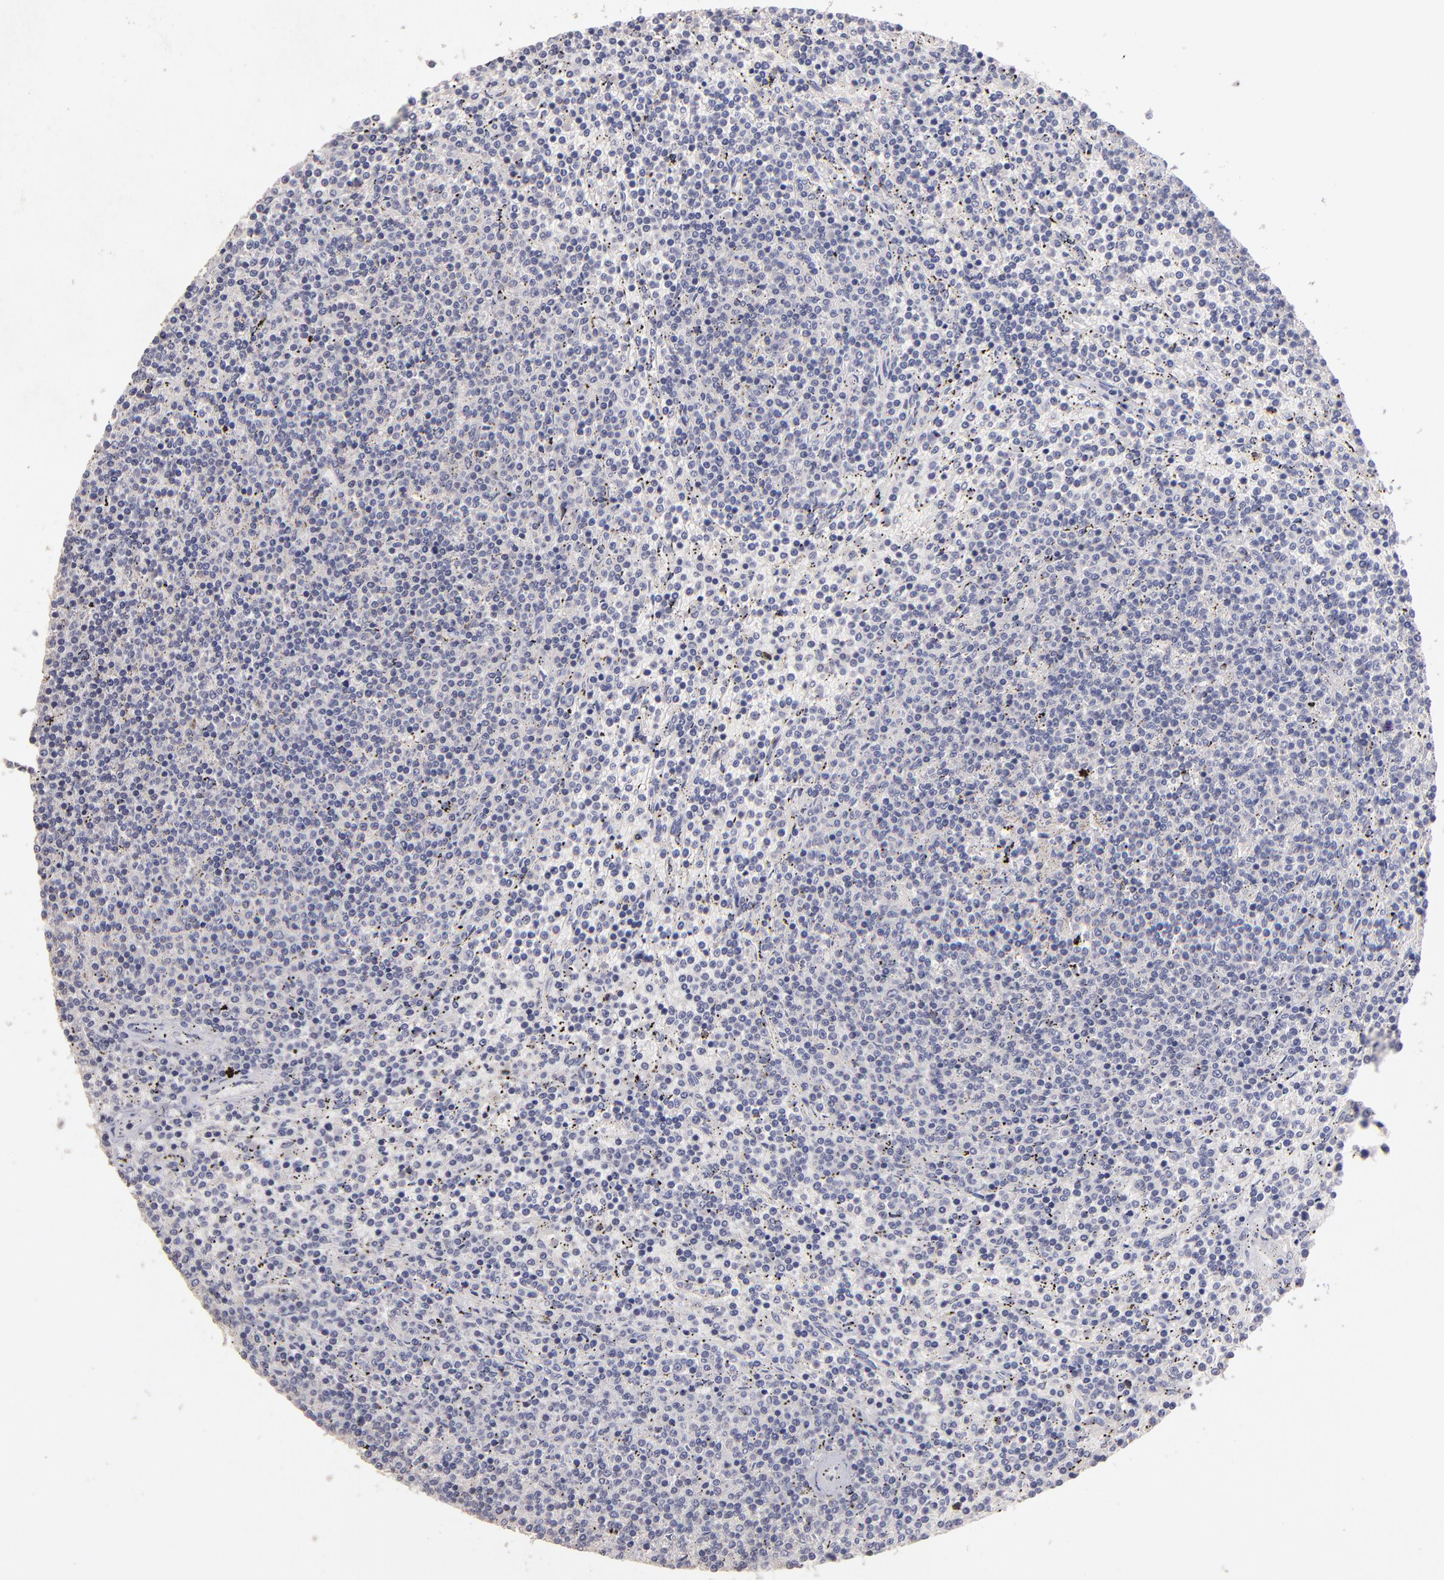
{"staining": {"intensity": "negative", "quantity": "none", "location": "none"}, "tissue": "lymphoma", "cell_type": "Tumor cells", "image_type": "cancer", "snomed": [{"axis": "morphology", "description": "Malignant lymphoma, non-Hodgkin's type, Low grade"}, {"axis": "topography", "description": "Spleen"}], "caption": "Immunohistochemistry (IHC) of lymphoma demonstrates no staining in tumor cells.", "gene": "MAGEE1", "patient": {"sex": "female", "age": 50}}